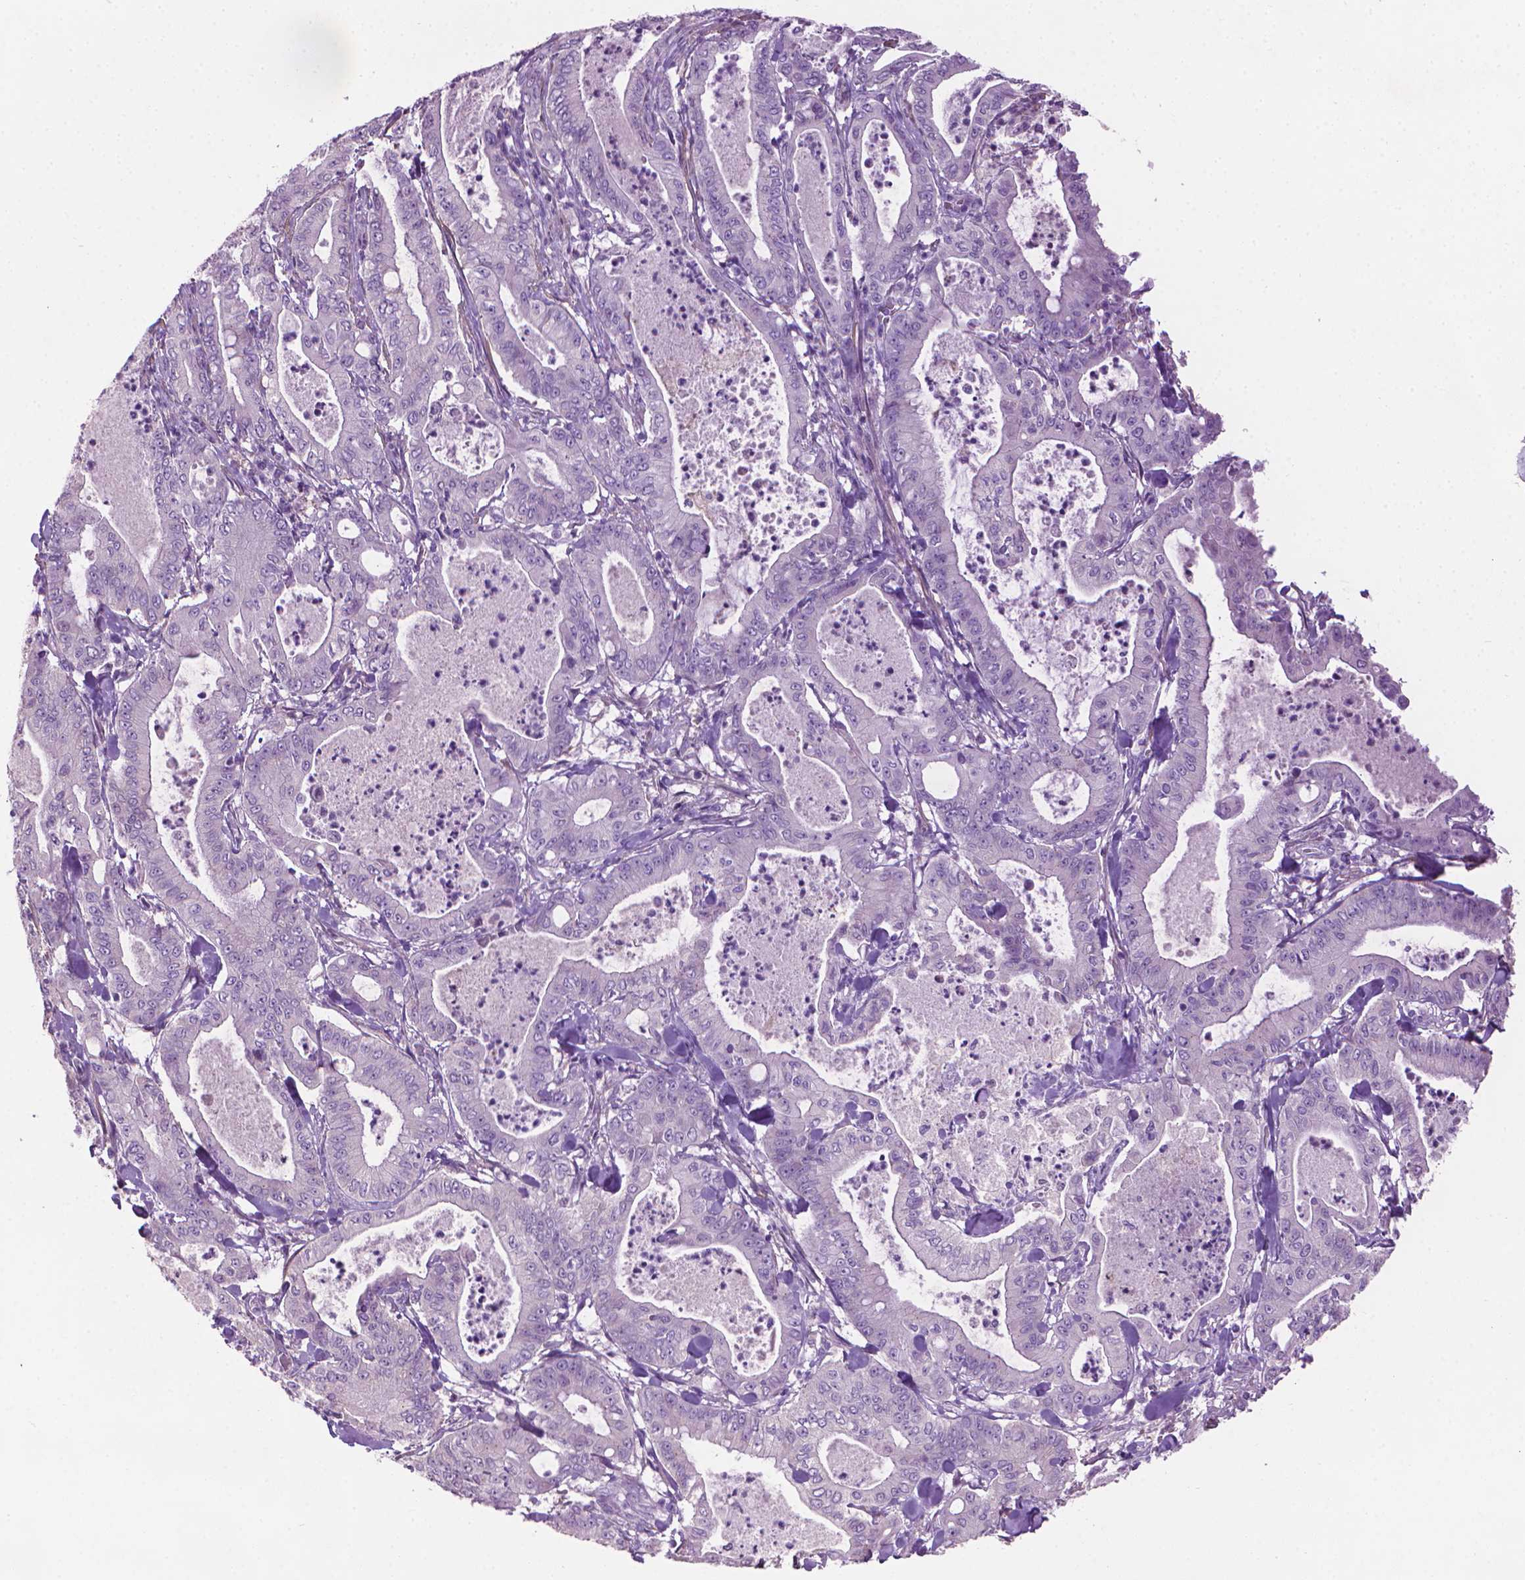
{"staining": {"intensity": "negative", "quantity": "none", "location": "none"}, "tissue": "pancreatic cancer", "cell_type": "Tumor cells", "image_type": "cancer", "snomed": [{"axis": "morphology", "description": "Adenocarcinoma, NOS"}, {"axis": "topography", "description": "Pancreas"}], "caption": "A photomicrograph of pancreatic cancer (adenocarcinoma) stained for a protein shows no brown staining in tumor cells. (Immunohistochemistry, brightfield microscopy, high magnification).", "gene": "AQP10", "patient": {"sex": "male", "age": 71}}